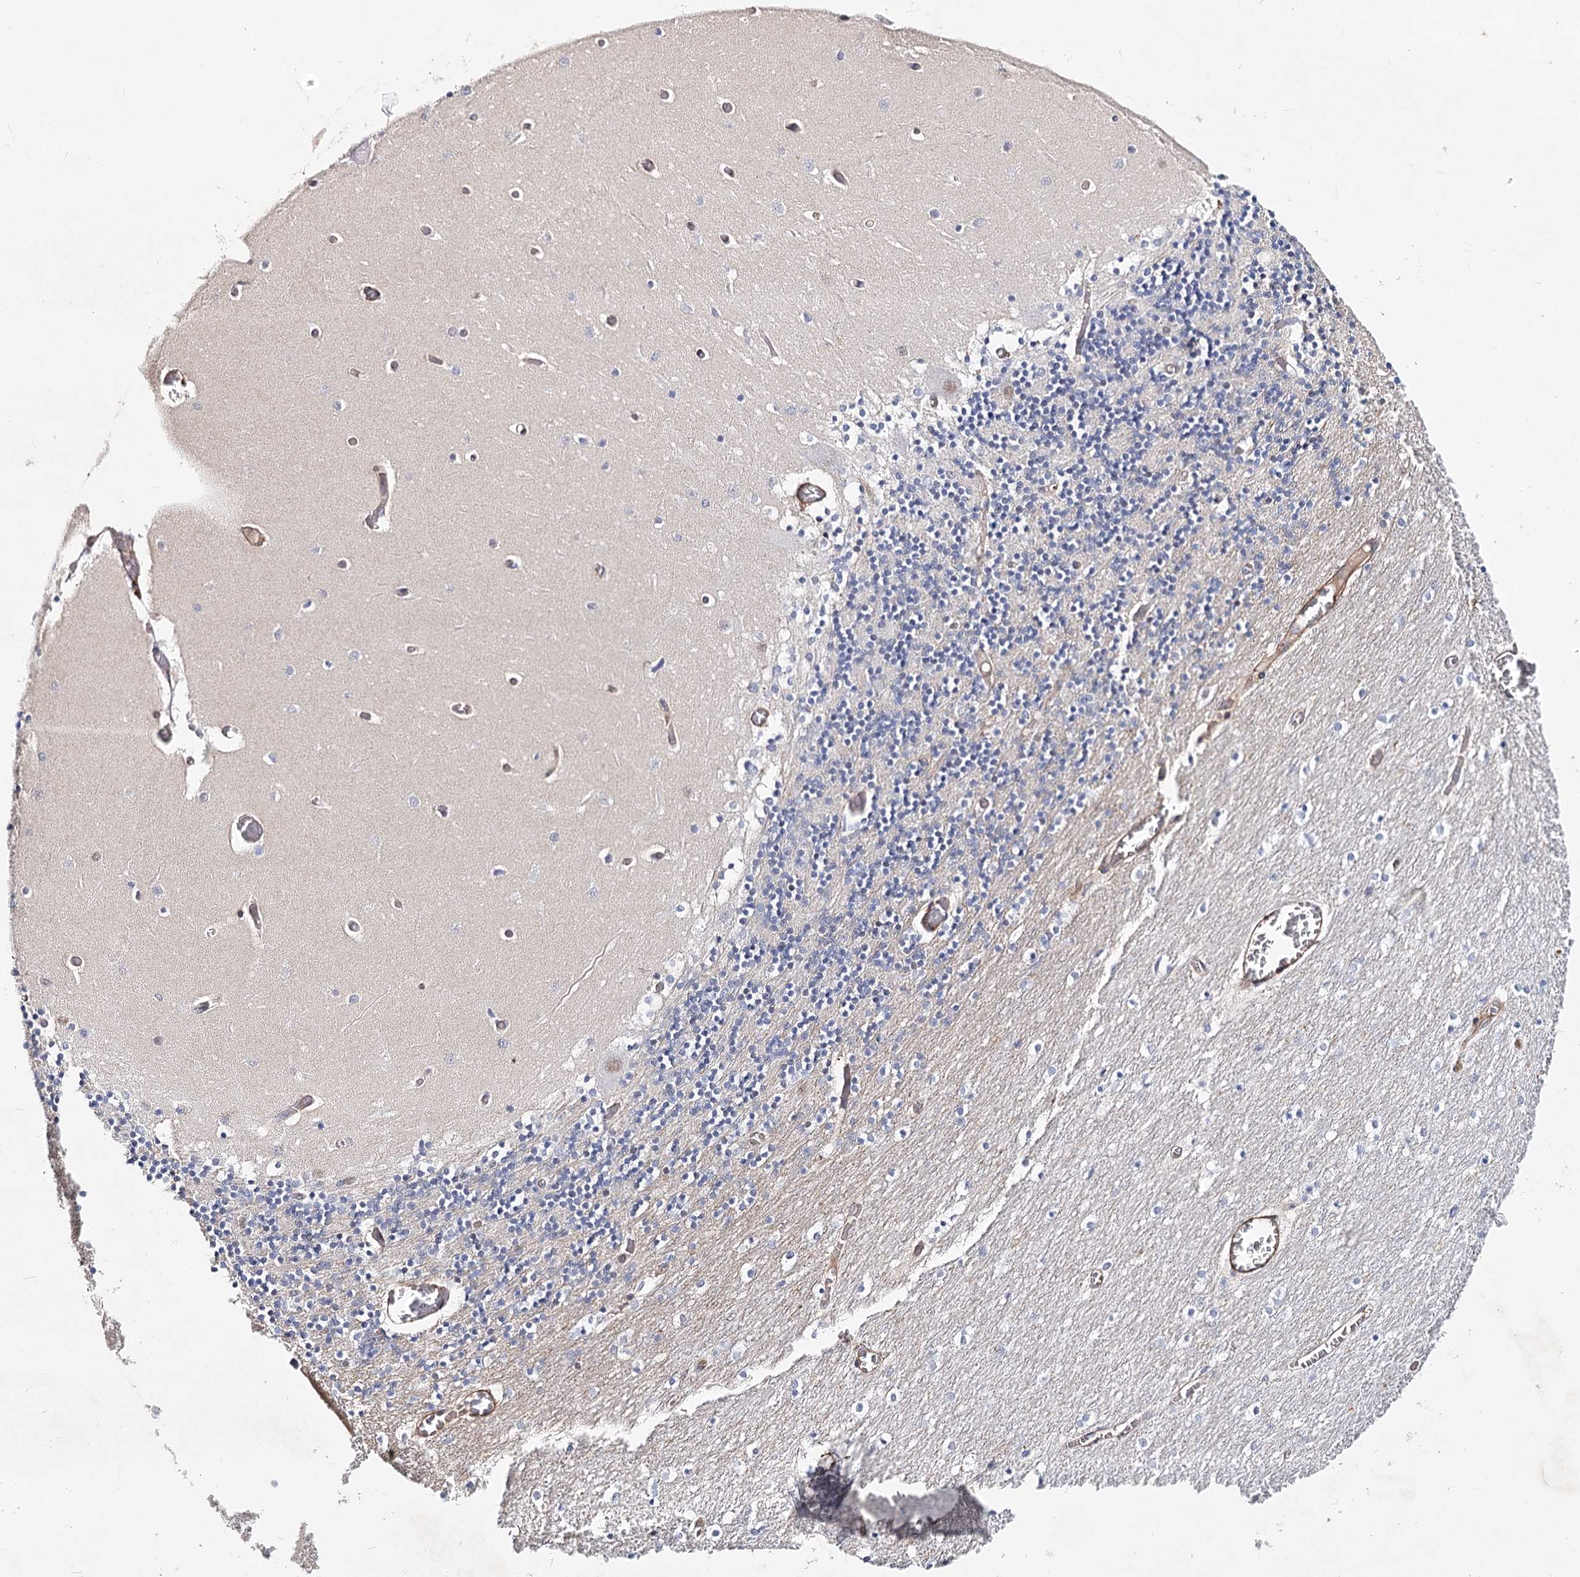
{"staining": {"intensity": "negative", "quantity": "none", "location": "none"}, "tissue": "cerebellum", "cell_type": "Cells in granular layer", "image_type": "normal", "snomed": [{"axis": "morphology", "description": "Normal tissue, NOS"}, {"axis": "topography", "description": "Cerebellum"}], "caption": "Photomicrograph shows no protein staining in cells in granular layer of benign cerebellum.", "gene": "TMEM218", "patient": {"sex": "female", "age": 28}}